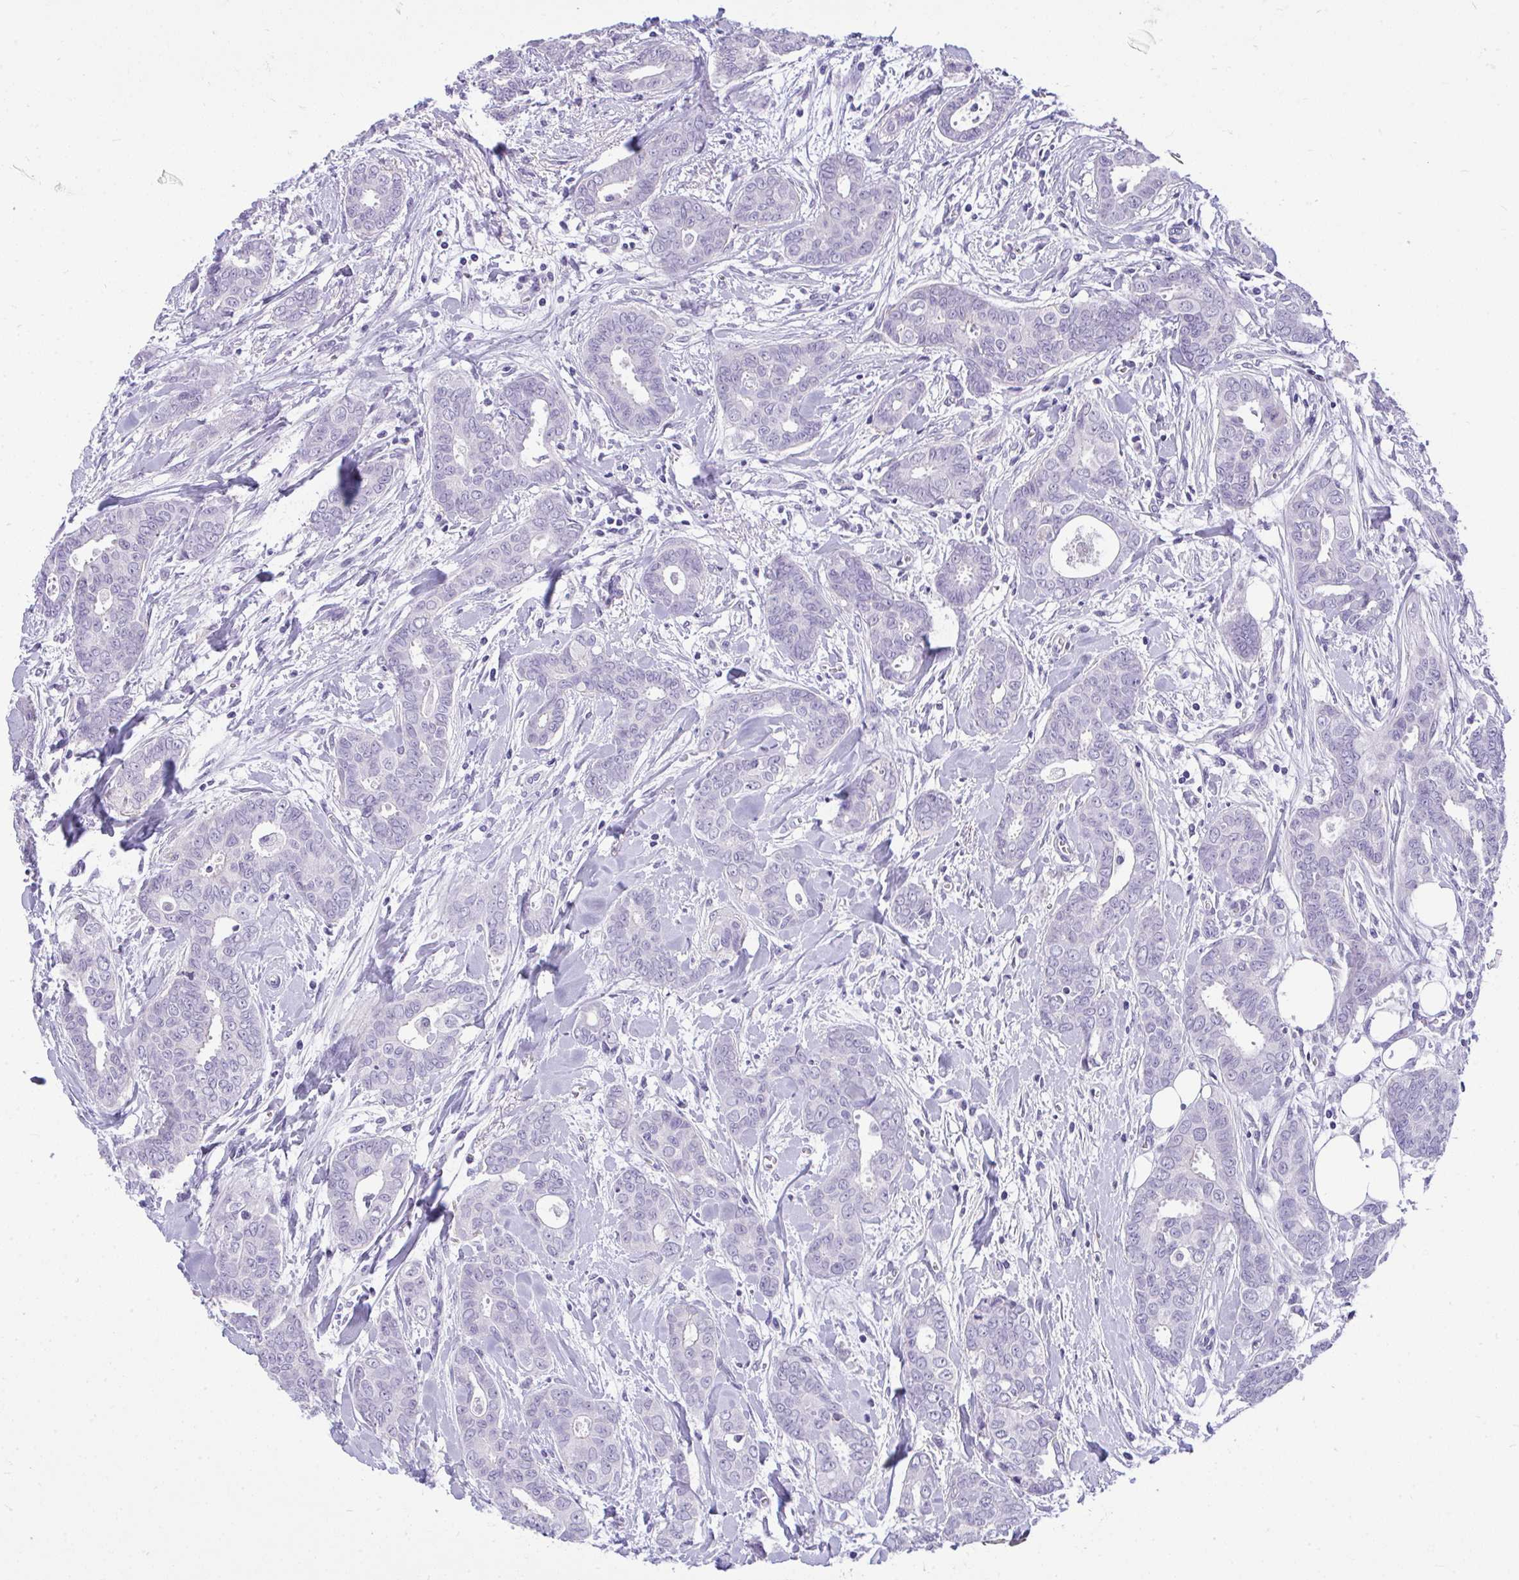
{"staining": {"intensity": "negative", "quantity": "none", "location": "none"}, "tissue": "breast cancer", "cell_type": "Tumor cells", "image_type": "cancer", "snomed": [{"axis": "morphology", "description": "Duct carcinoma"}, {"axis": "topography", "description": "Breast"}], "caption": "Tumor cells are negative for brown protein staining in invasive ductal carcinoma (breast).", "gene": "PRM2", "patient": {"sex": "female", "age": 45}}